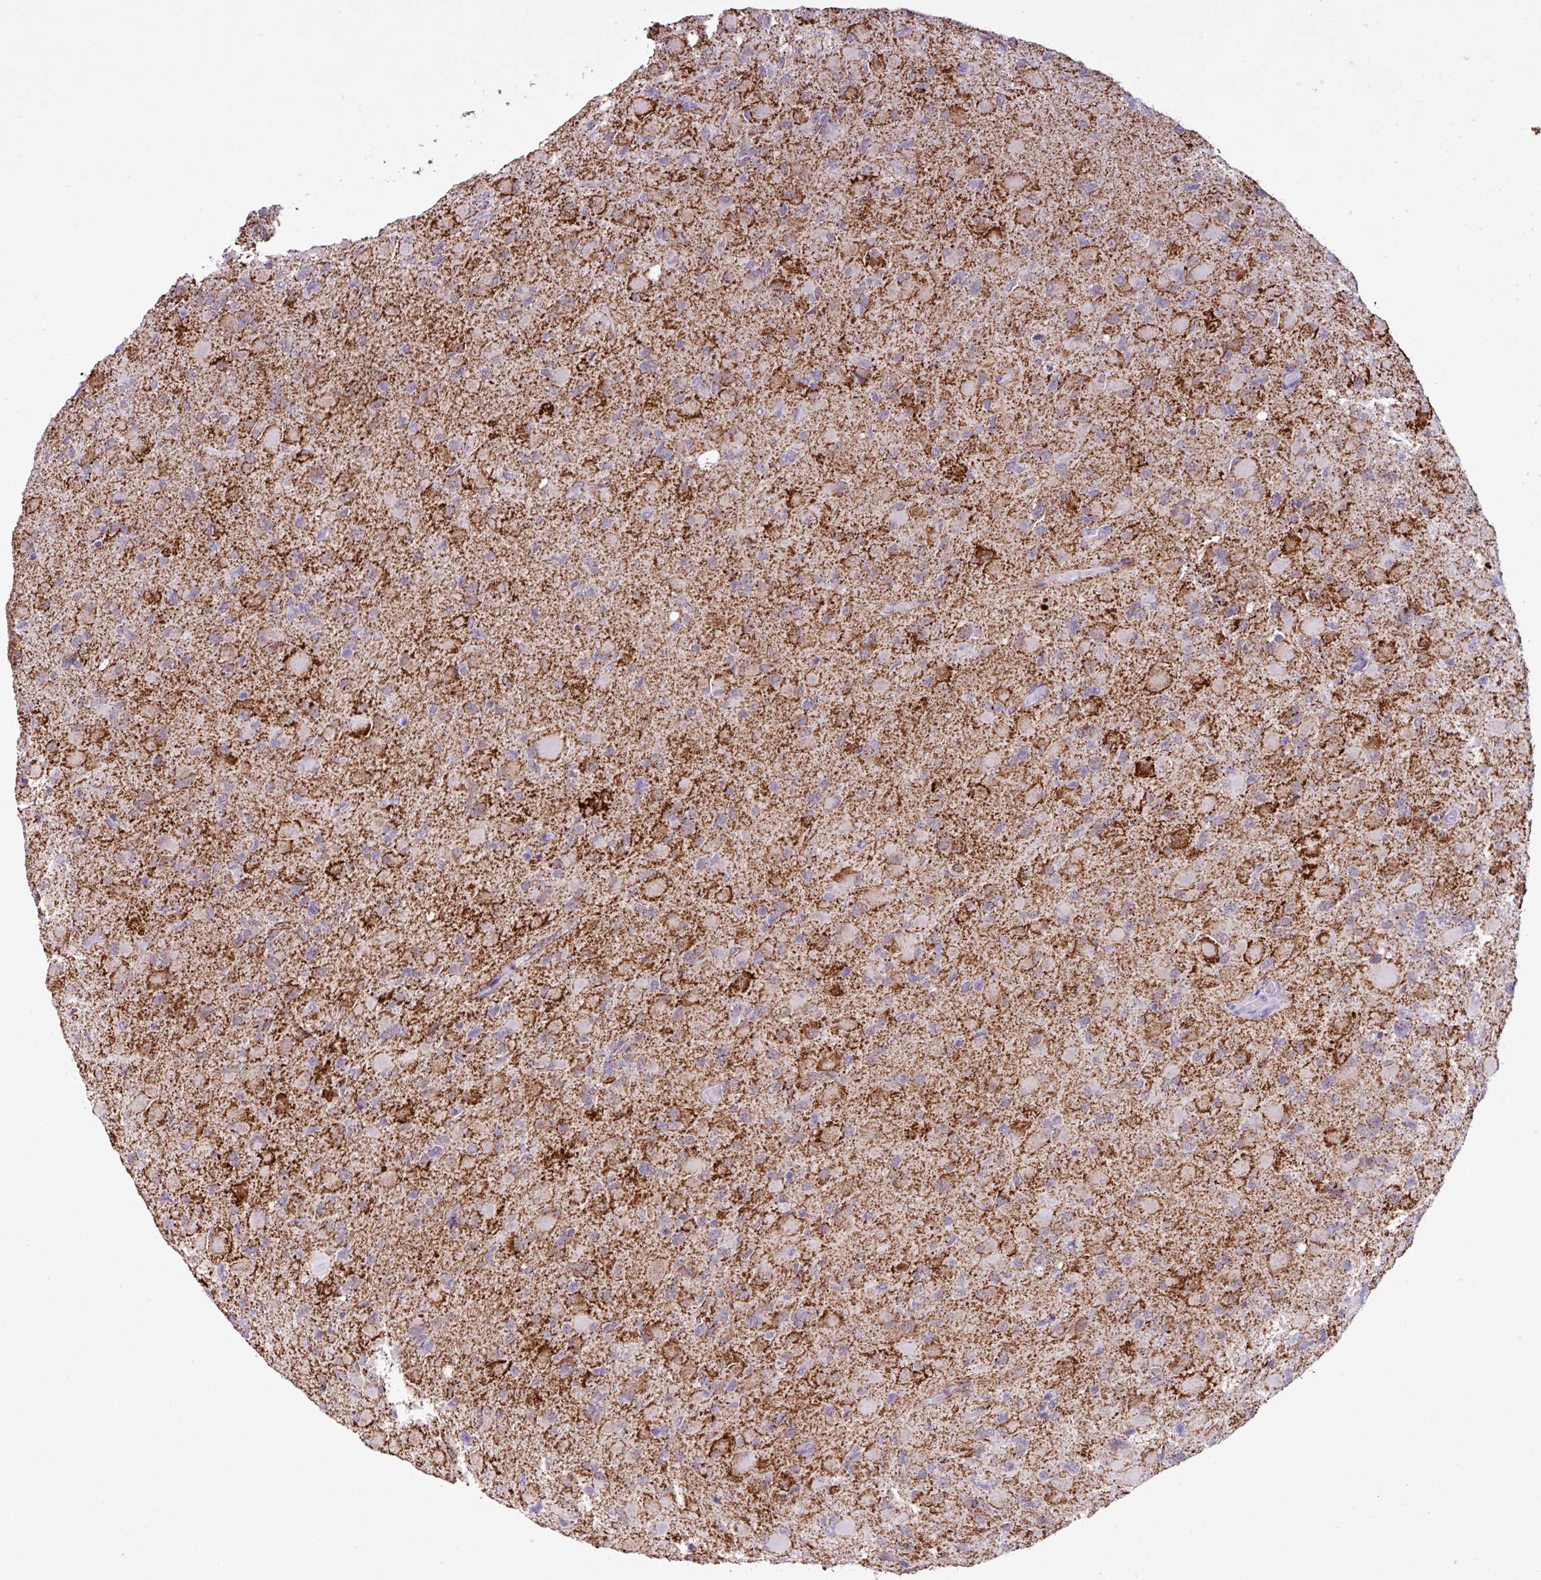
{"staining": {"intensity": "weak", "quantity": "<25%", "location": "cytoplasmic/membranous"}, "tissue": "glioma", "cell_type": "Tumor cells", "image_type": "cancer", "snomed": [{"axis": "morphology", "description": "Glioma, malignant, High grade"}, {"axis": "topography", "description": "Cerebral cortex"}], "caption": "DAB immunohistochemical staining of glioma exhibits no significant staining in tumor cells.", "gene": "SGPP1", "patient": {"sex": "female", "age": 36}}